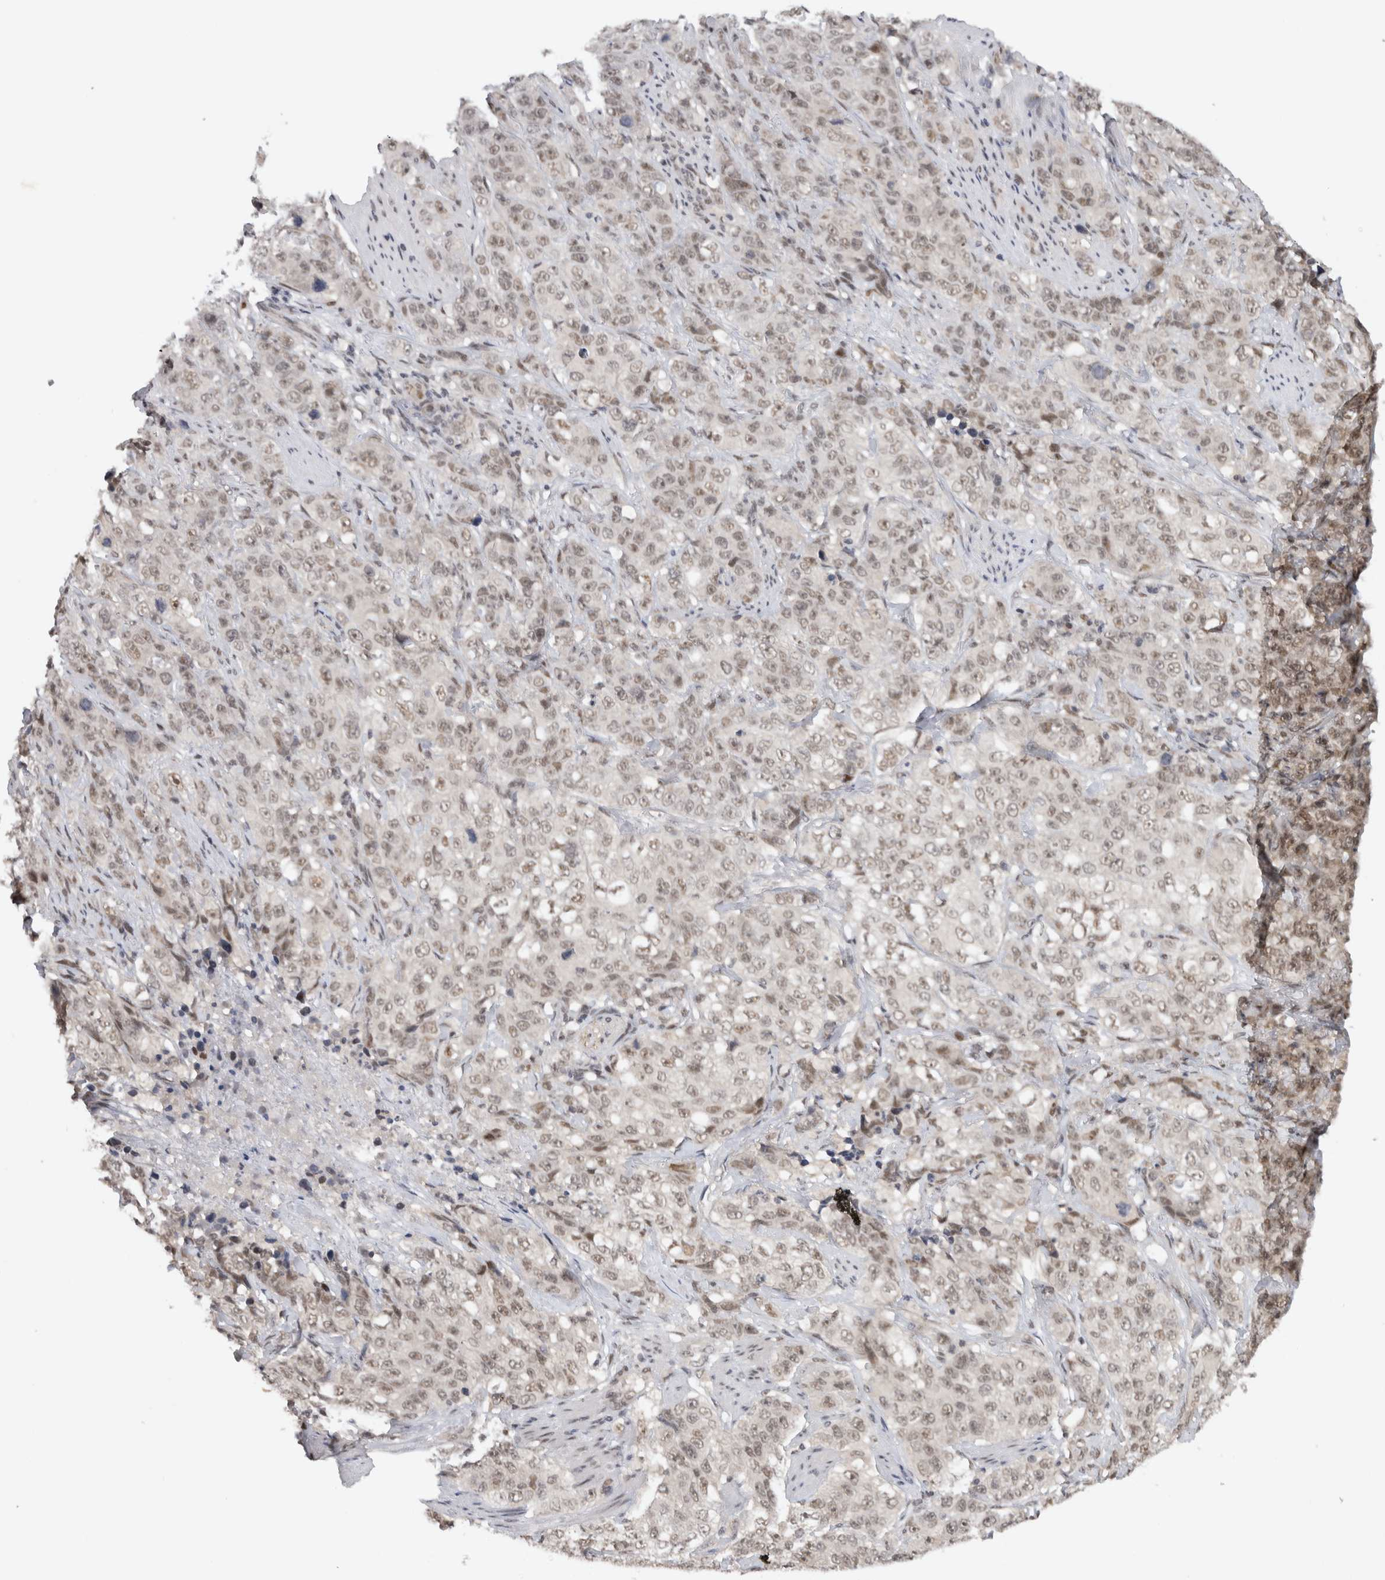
{"staining": {"intensity": "weak", "quantity": ">75%", "location": "nuclear"}, "tissue": "stomach cancer", "cell_type": "Tumor cells", "image_type": "cancer", "snomed": [{"axis": "morphology", "description": "Adenocarcinoma, NOS"}, {"axis": "topography", "description": "Stomach"}], "caption": "This image demonstrates IHC staining of human stomach adenocarcinoma, with low weak nuclear expression in about >75% of tumor cells.", "gene": "HESX1", "patient": {"sex": "male", "age": 48}}